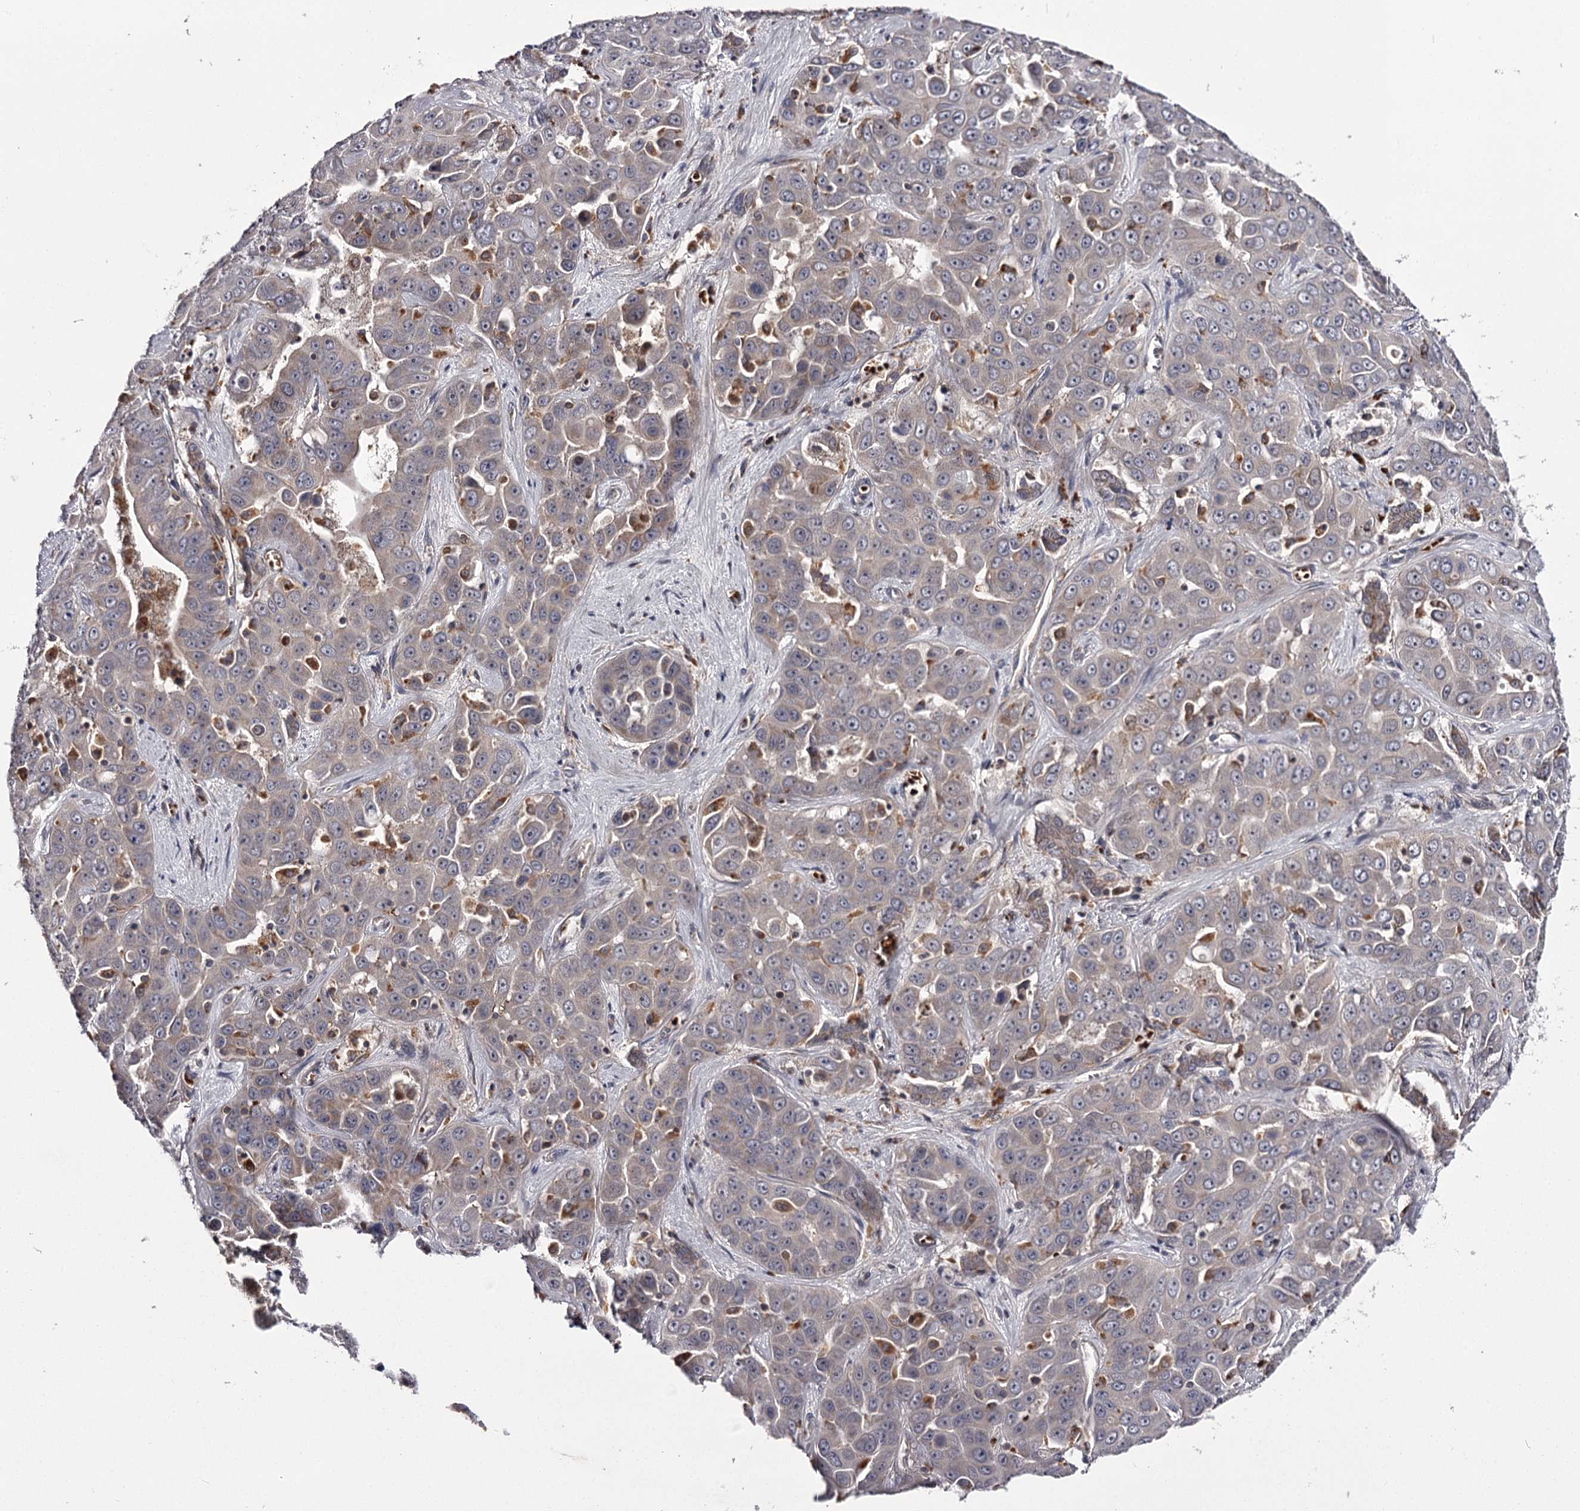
{"staining": {"intensity": "weak", "quantity": "<25%", "location": "cytoplasmic/membranous"}, "tissue": "liver cancer", "cell_type": "Tumor cells", "image_type": "cancer", "snomed": [{"axis": "morphology", "description": "Cholangiocarcinoma"}, {"axis": "topography", "description": "Liver"}], "caption": "Immunohistochemistry (IHC) photomicrograph of human liver cancer stained for a protein (brown), which exhibits no staining in tumor cells. Nuclei are stained in blue.", "gene": "RASSF6", "patient": {"sex": "female", "age": 52}}